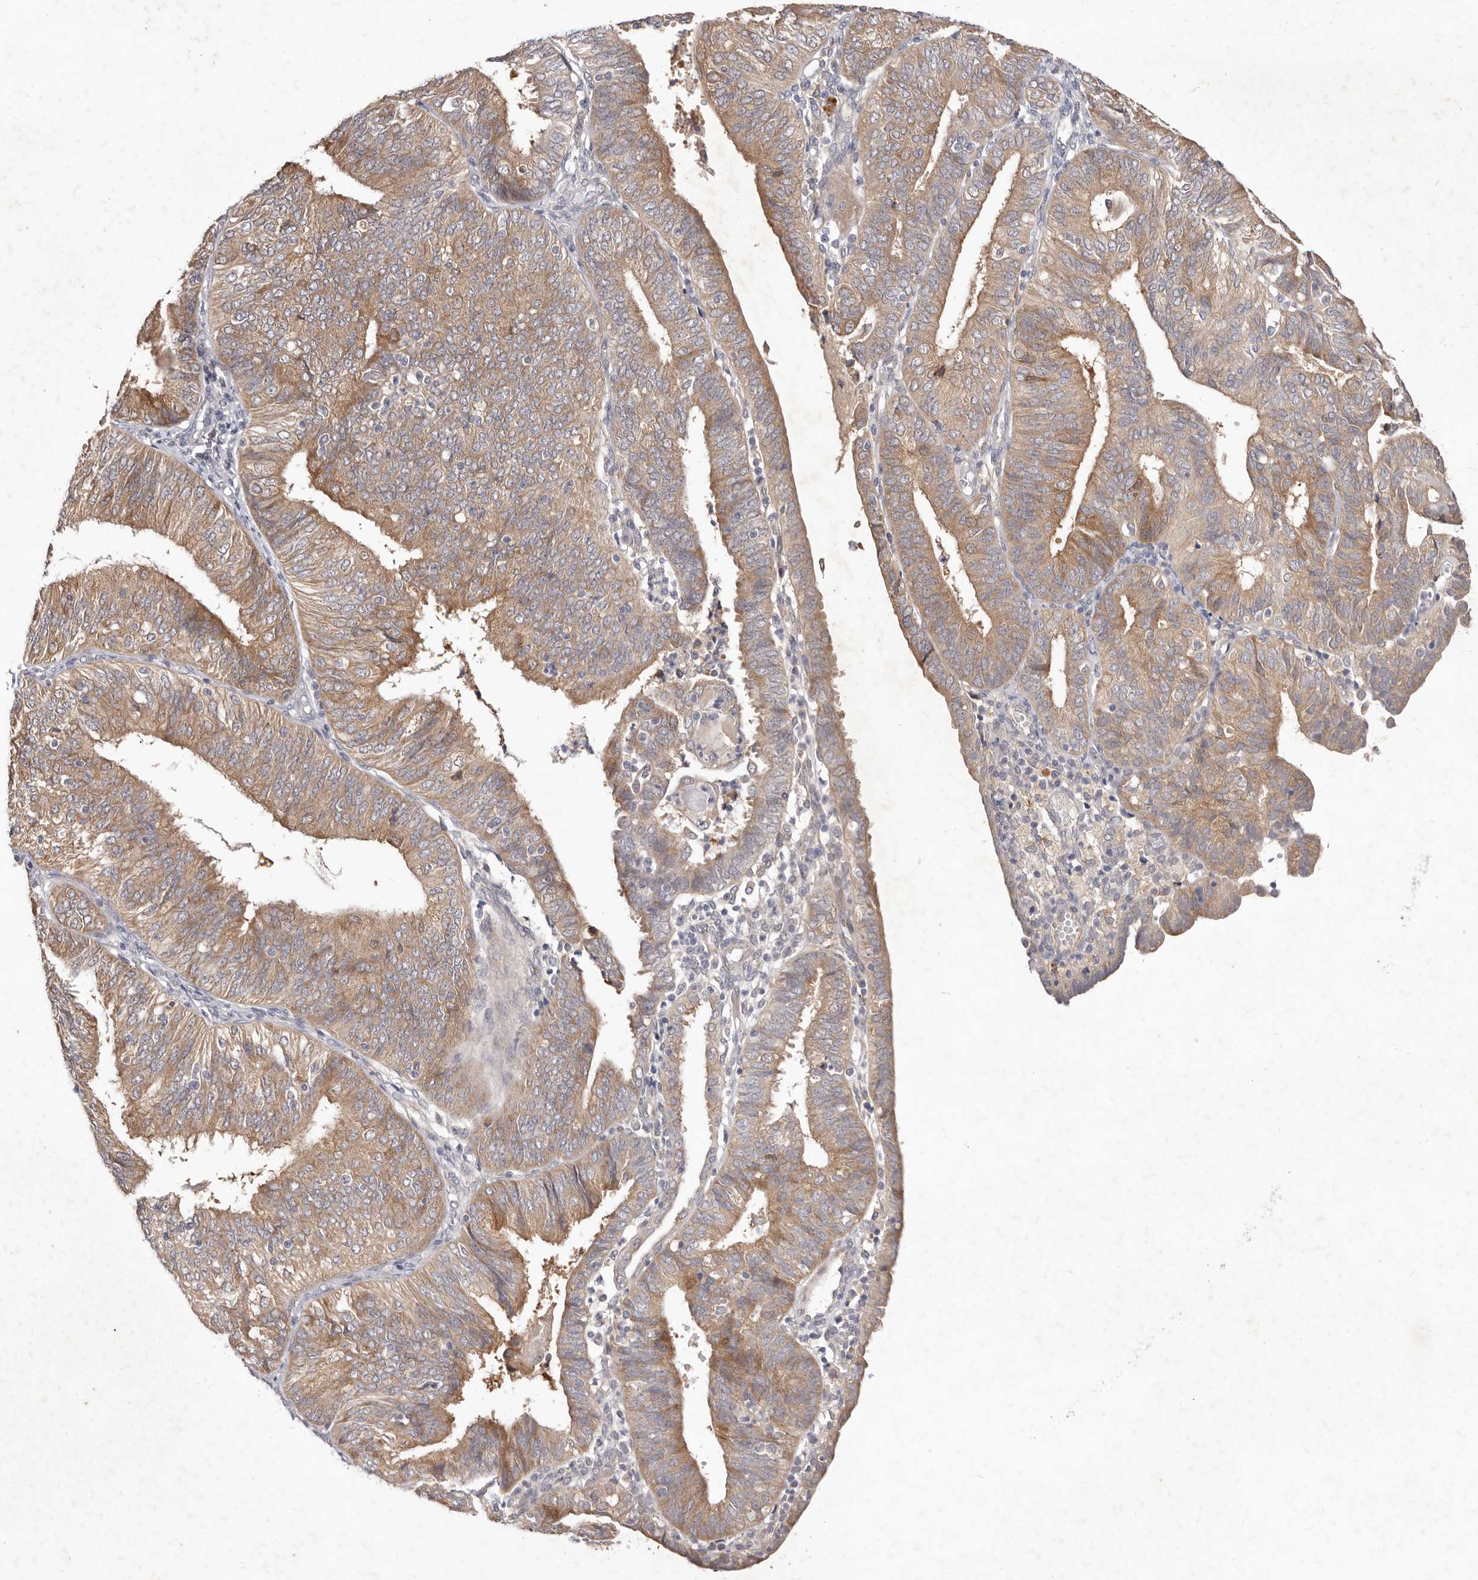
{"staining": {"intensity": "moderate", "quantity": ">75%", "location": "cytoplasmic/membranous"}, "tissue": "endometrial cancer", "cell_type": "Tumor cells", "image_type": "cancer", "snomed": [{"axis": "morphology", "description": "Adenocarcinoma, NOS"}, {"axis": "topography", "description": "Endometrium"}], "caption": "Immunohistochemistry micrograph of human endometrial adenocarcinoma stained for a protein (brown), which displays medium levels of moderate cytoplasmic/membranous expression in approximately >75% of tumor cells.", "gene": "WDR77", "patient": {"sex": "female", "age": 58}}